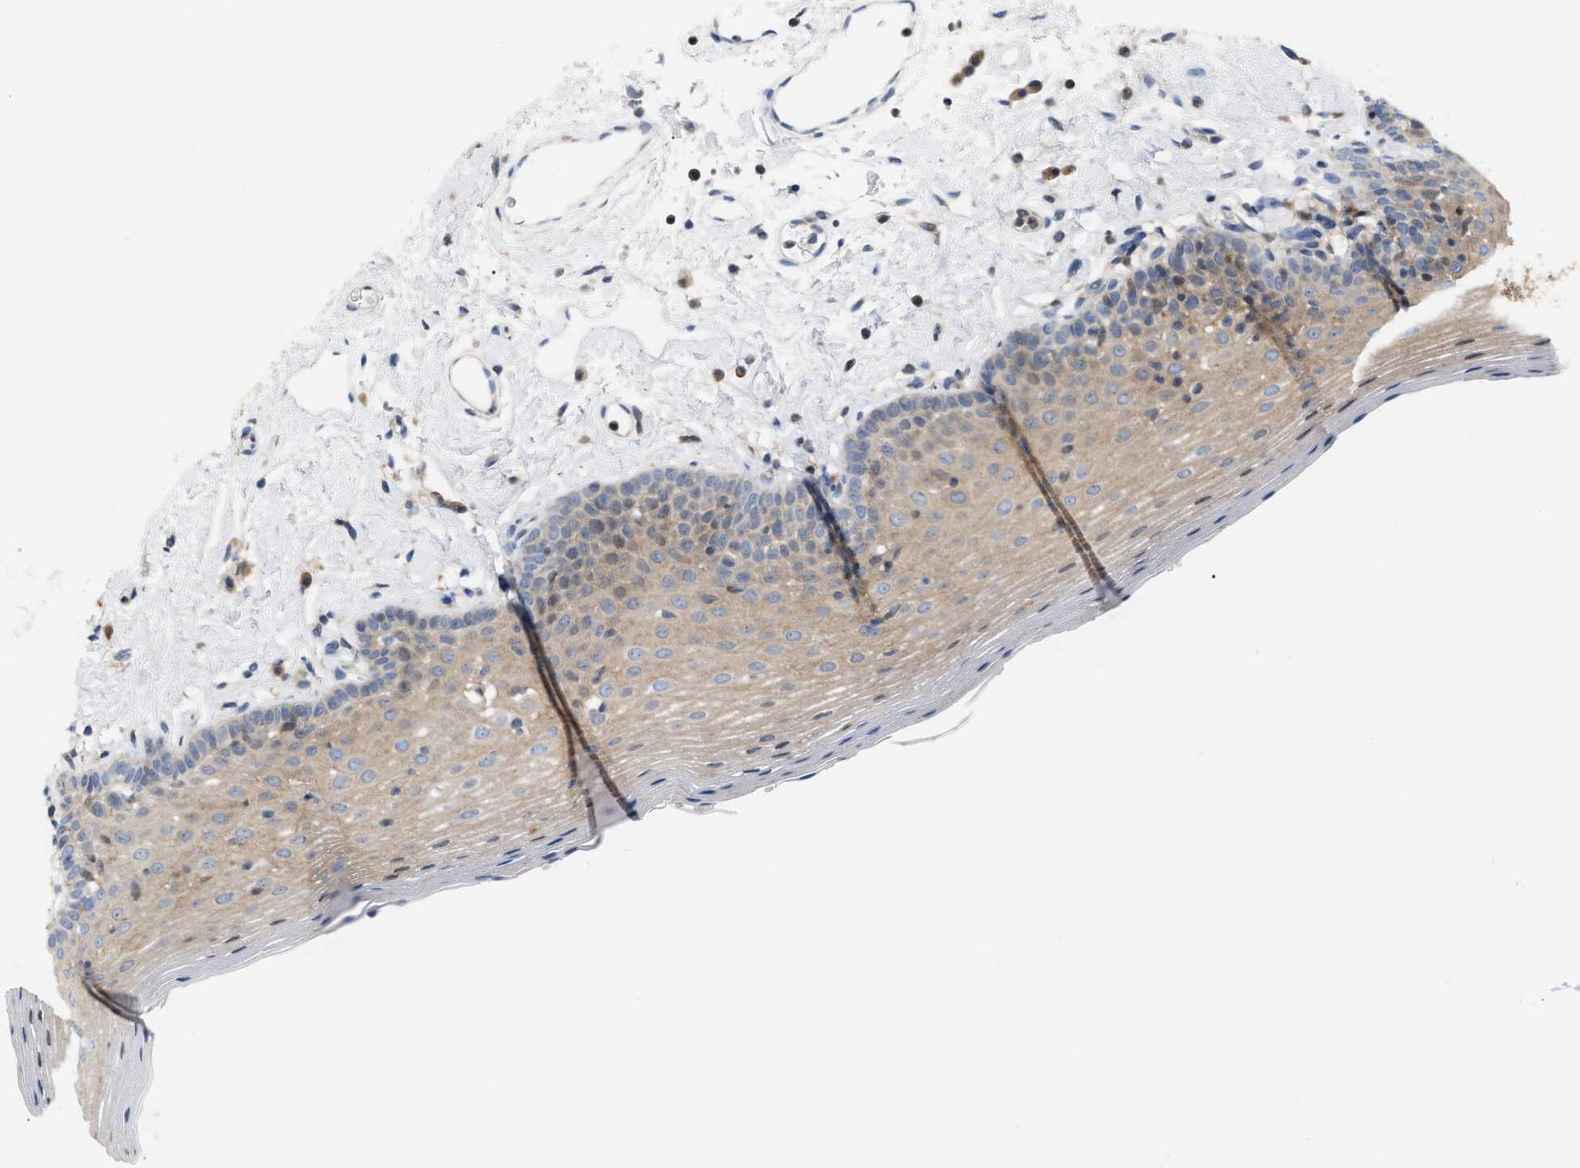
{"staining": {"intensity": "weak", "quantity": ">75%", "location": "cytoplasmic/membranous"}, "tissue": "oral mucosa", "cell_type": "Squamous epithelial cells", "image_type": "normal", "snomed": [{"axis": "morphology", "description": "Normal tissue, NOS"}, {"axis": "topography", "description": "Oral tissue"}], "caption": "Immunohistochemistry histopathology image of normal oral mucosa stained for a protein (brown), which displays low levels of weak cytoplasmic/membranous expression in approximately >75% of squamous epithelial cells.", "gene": "DBNL", "patient": {"sex": "male", "age": 66}}